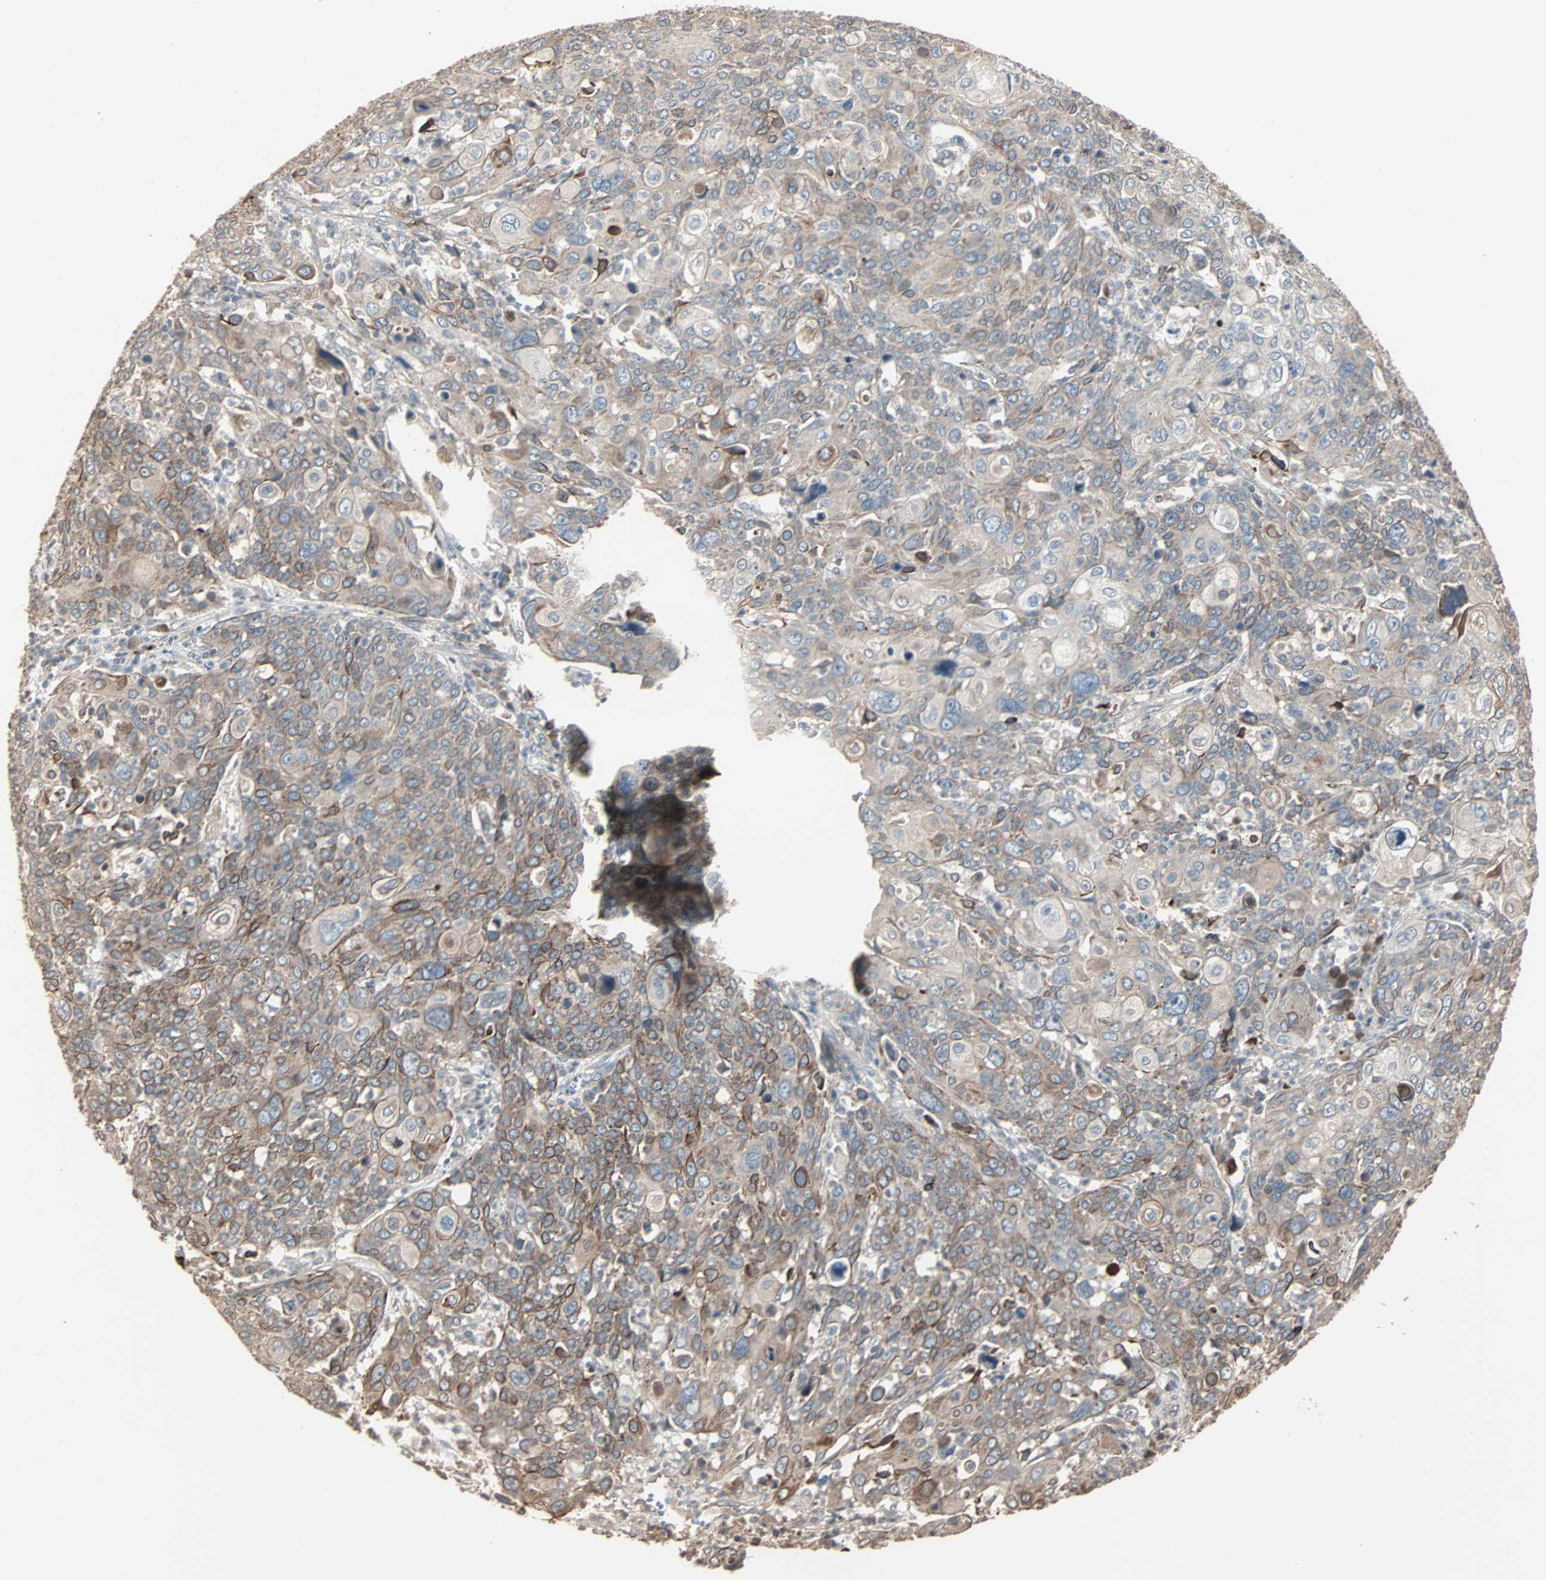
{"staining": {"intensity": "moderate", "quantity": "25%-75%", "location": "cytoplasmic/membranous"}, "tissue": "cervical cancer", "cell_type": "Tumor cells", "image_type": "cancer", "snomed": [{"axis": "morphology", "description": "Squamous cell carcinoma, NOS"}, {"axis": "topography", "description": "Cervix"}], "caption": "Cervical squamous cell carcinoma stained with a protein marker displays moderate staining in tumor cells.", "gene": "CALCRL", "patient": {"sex": "female", "age": 40}}